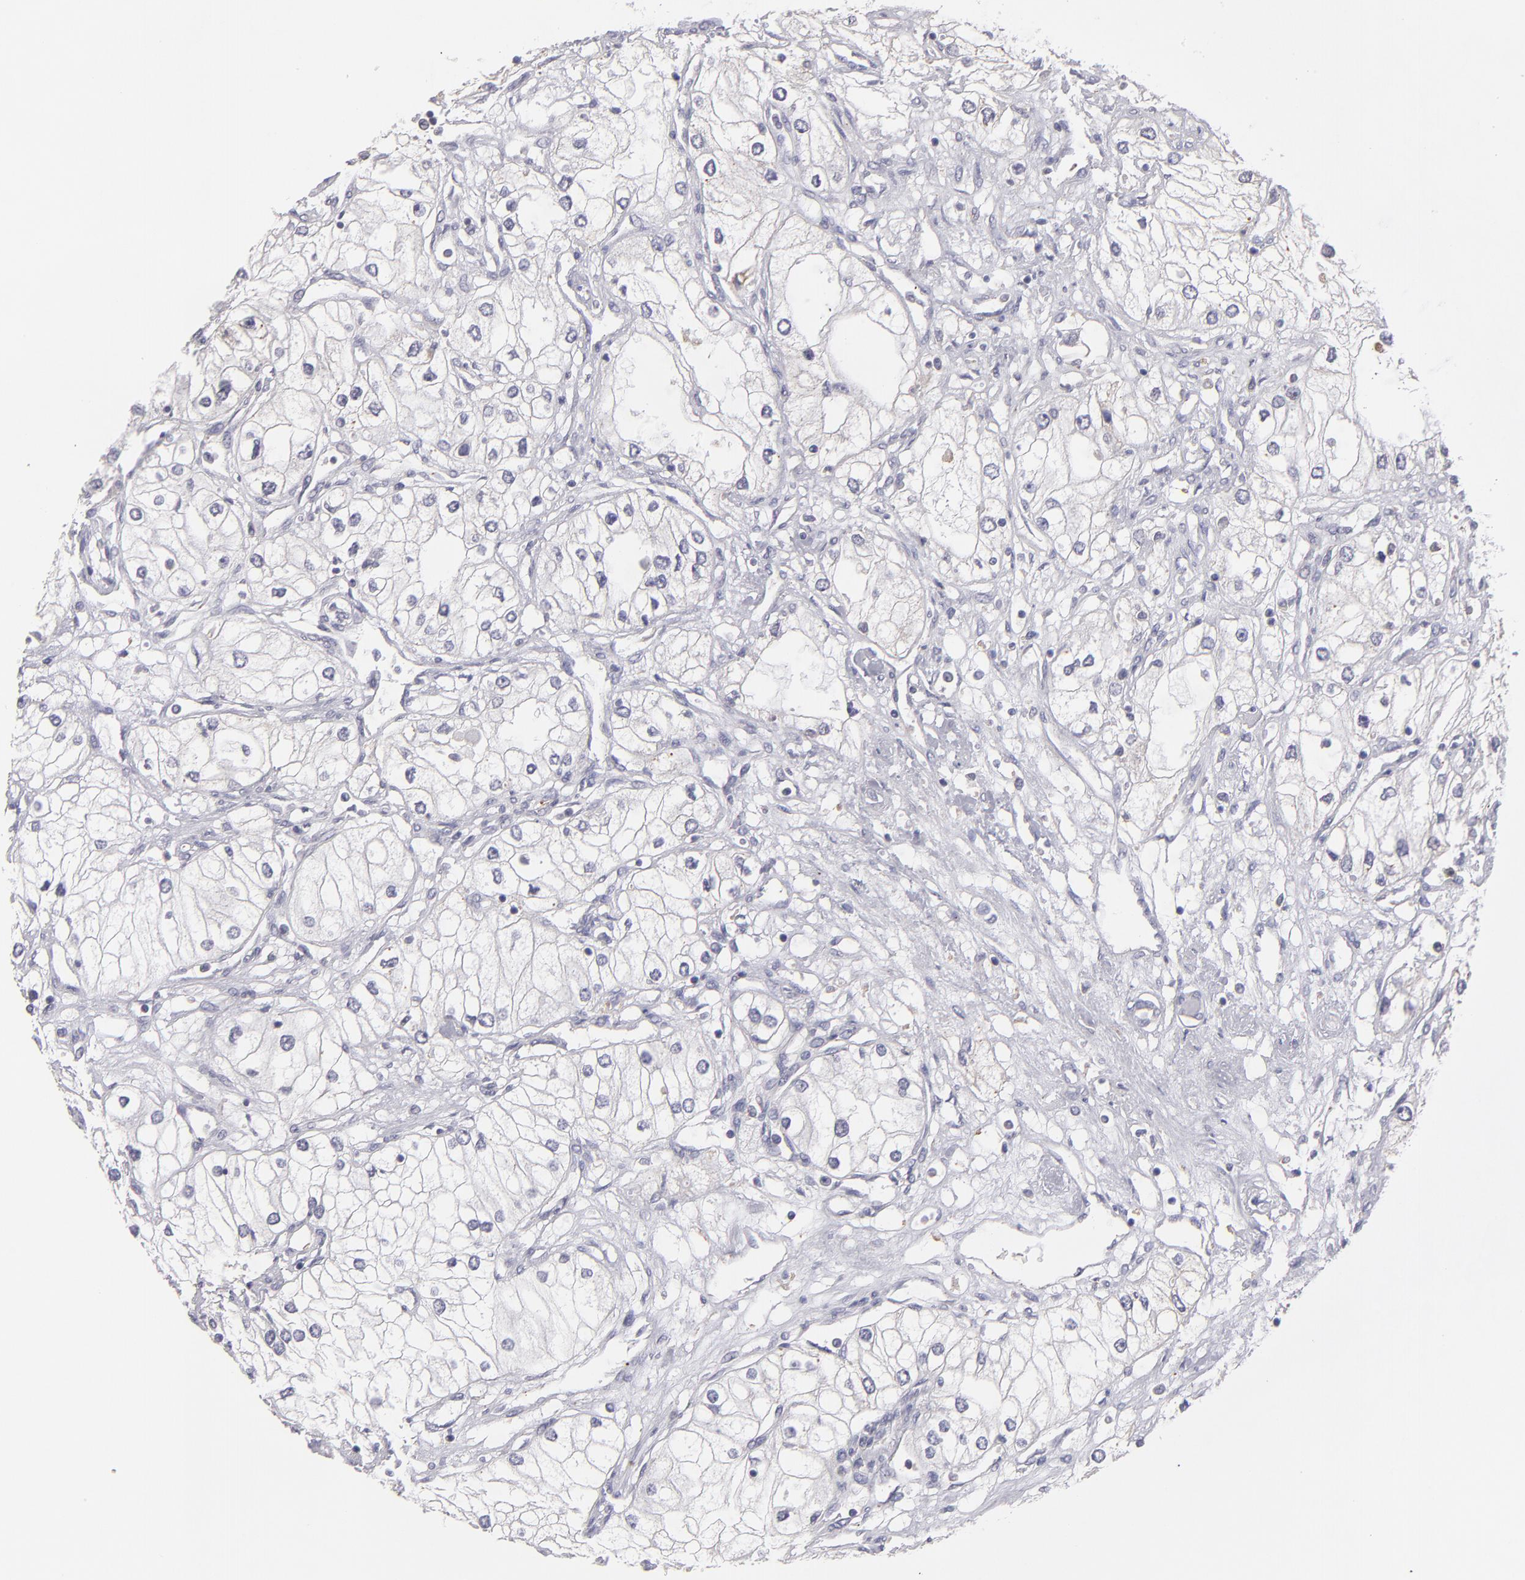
{"staining": {"intensity": "negative", "quantity": "none", "location": "none"}, "tissue": "renal cancer", "cell_type": "Tumor cells", "image_type": "cancer", "snomed": [{"axis": "morphology", "description": "Adenocarcinoma, NOS"}, {"axis": "topography", "description": "Kidney"}], "caption": "Histopathology image shows no significant protein expression in tumor cells of renal adenocarcinoma.", "gene": "CALR", "patient": {"sex": "male", "age": 57}}